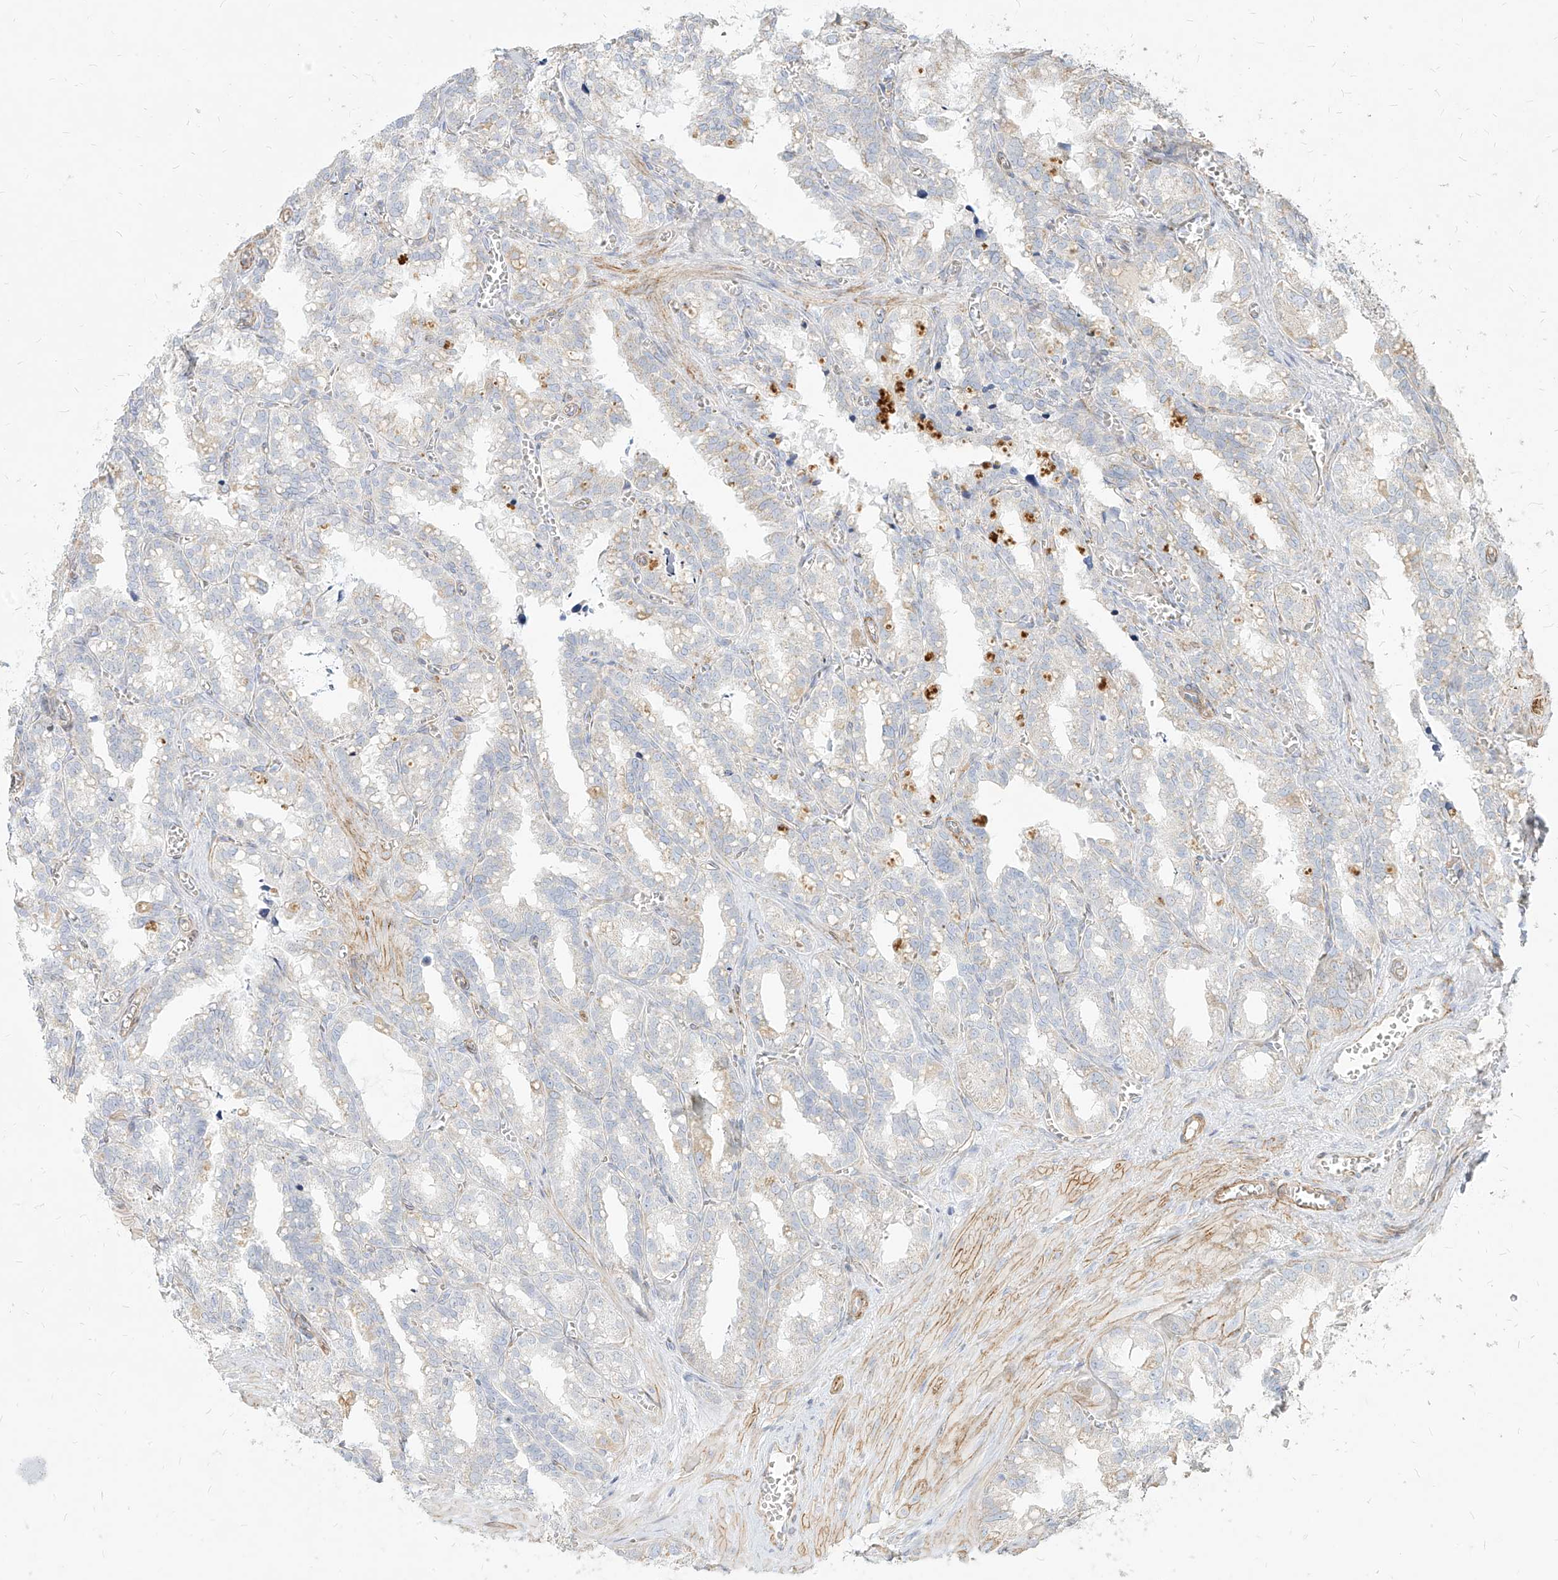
{"staining": {"intensity": "negative", "quantity": "none", "location": "none"}, "tissue": "seminal vesicle", "cell_type": "Glandular cells", "image_type": "normal", "snomed": [{"axis": "morphology", "description": "Normal tissue, NOS"}, {"axis": "topography", "description": "Prostate"}, {"axis": "topography", "description": "Seminal veicle"}], "caption": "Glandular cells show no significant staining in unremarkable seminal vesicle. Nuclei are stained in blue.", "gene": "ITPKB", "patient": {"sex": "male", "age": 51}}